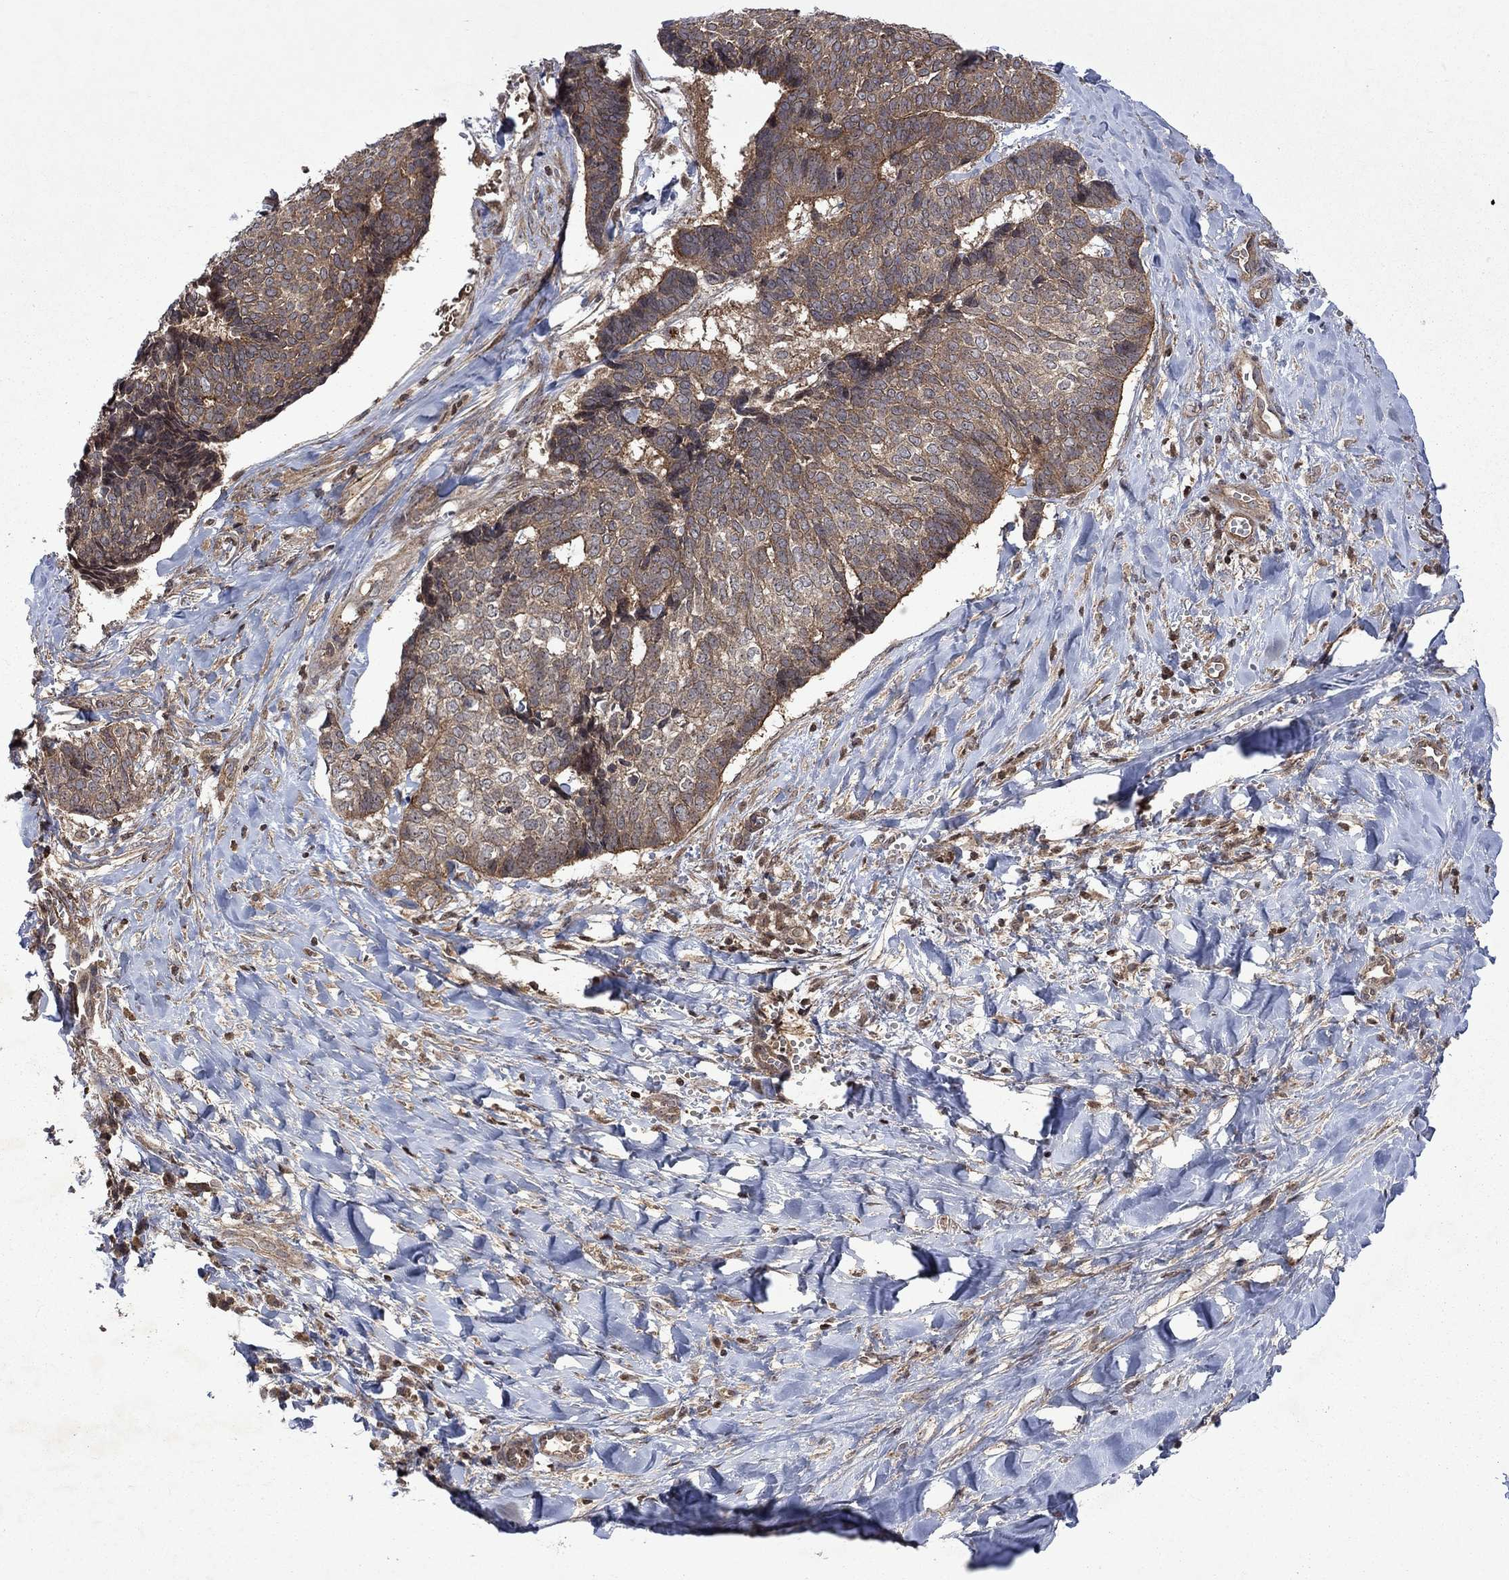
{"staining": {"intensity": "weak", "quantity": ">75%", "location": "cytoplasmic/membranous"}, "tissue": "skin cancer", "cell_type": "Tumor cells", "image_type": "cancer", "snomed": [{"axis": "morphology", "description": "Basal cell carcinoma"}, {"axis": "topography", "description": "Skin"}], "caption": "IHC image of human basal cell carcinoma (skin) stained for a protein (brown), which displays low levels of weak cytoplasmic/membranous expression in about >75% of tumor cells.", "gene": "TMEM33", "patient": {"sex": "male", "age": 86}}